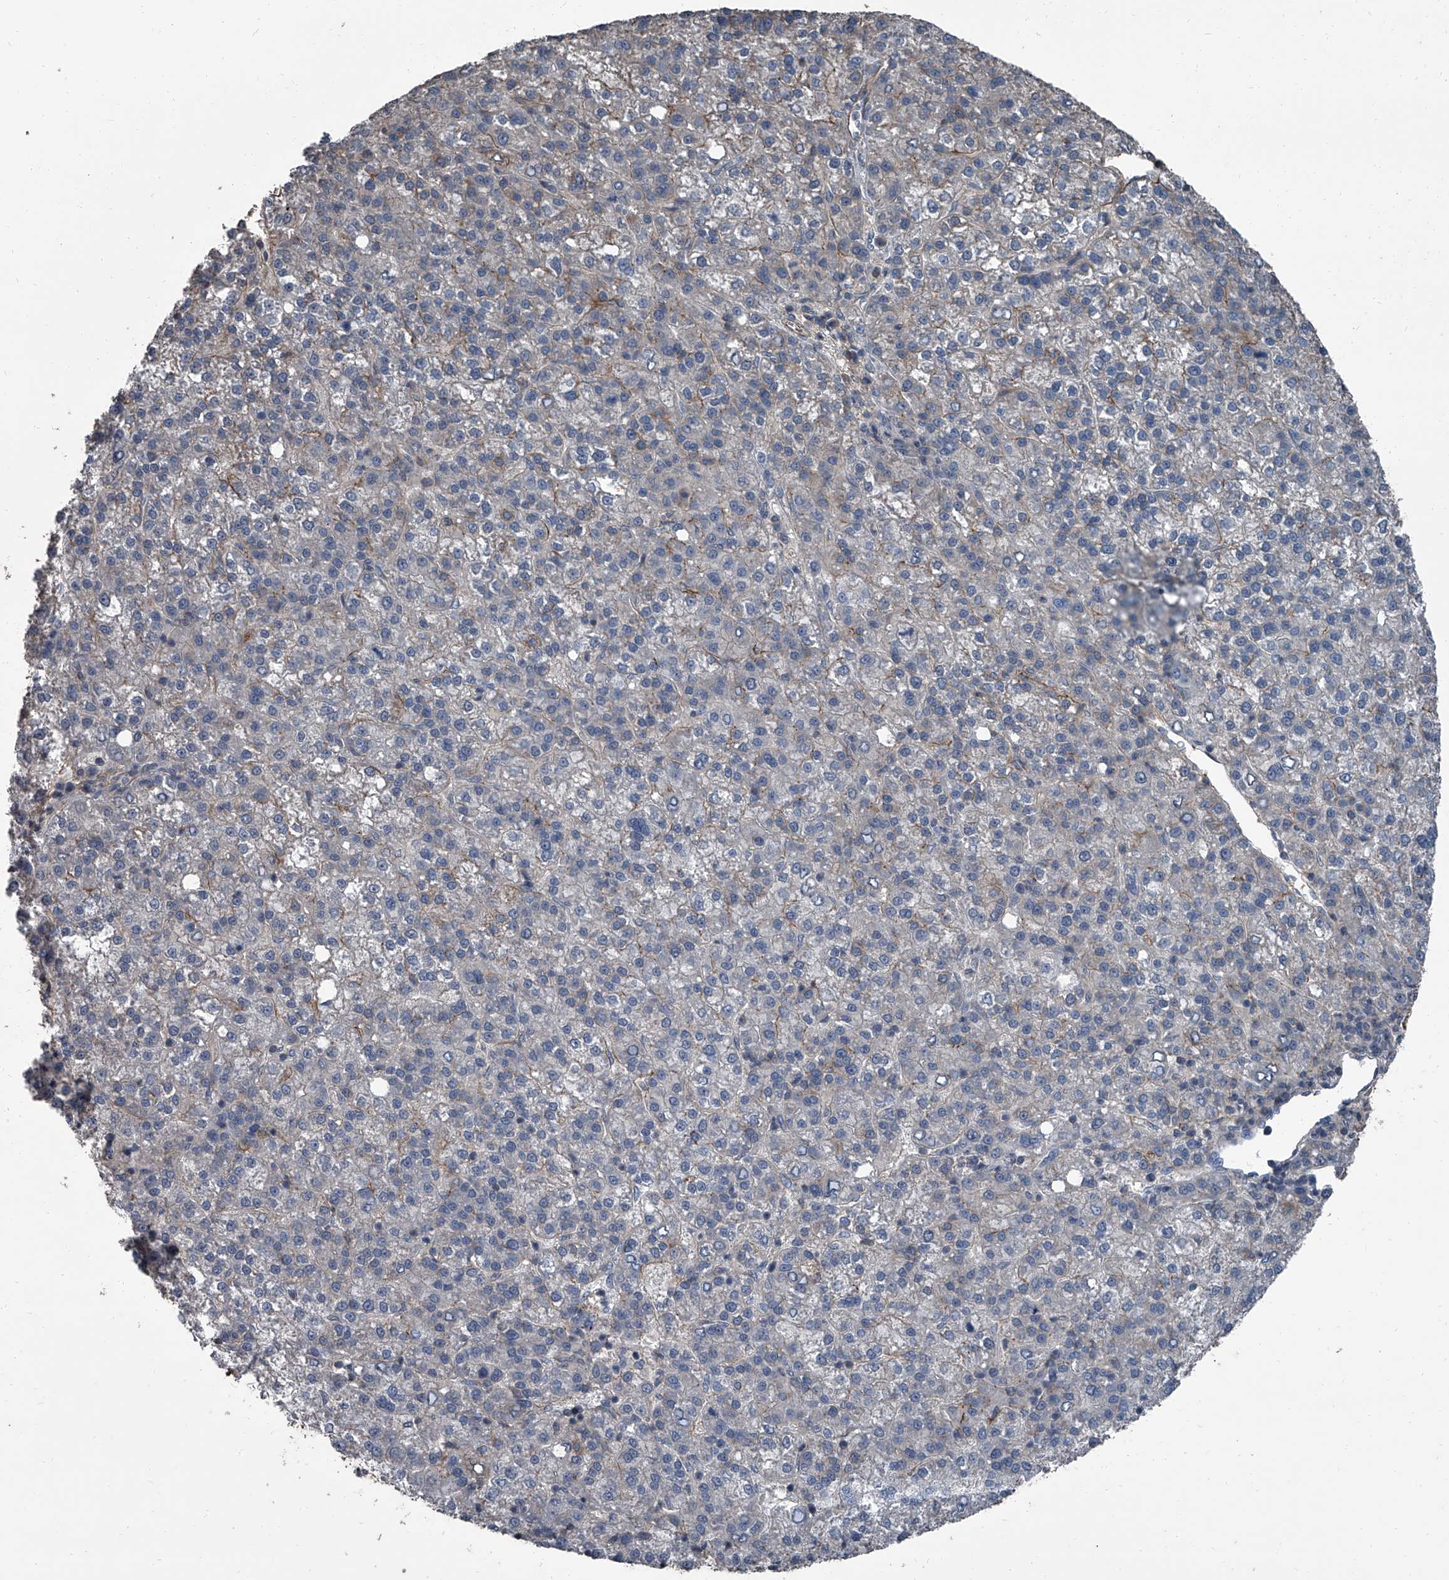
{"staining": {"intensity": "weak", "quantity": "<25%", "location": "cytoplasmic/membranous"}, "tissue": "liver cancer", "cell_type": "Tumor cells", "image_type": "cancer", "snomed": [{"axis": "morphology", "description": "Carcinoma, Hepatocellular, NOS"}, {"axis": "topography", "description": "Liver"}], "caption": "The immunohistochemistry photomicrograph has no significant staining in tumor cells of liver cancer tissue.", "gene": "OARD1", "patient": {"sex": "female", "age": 58}}